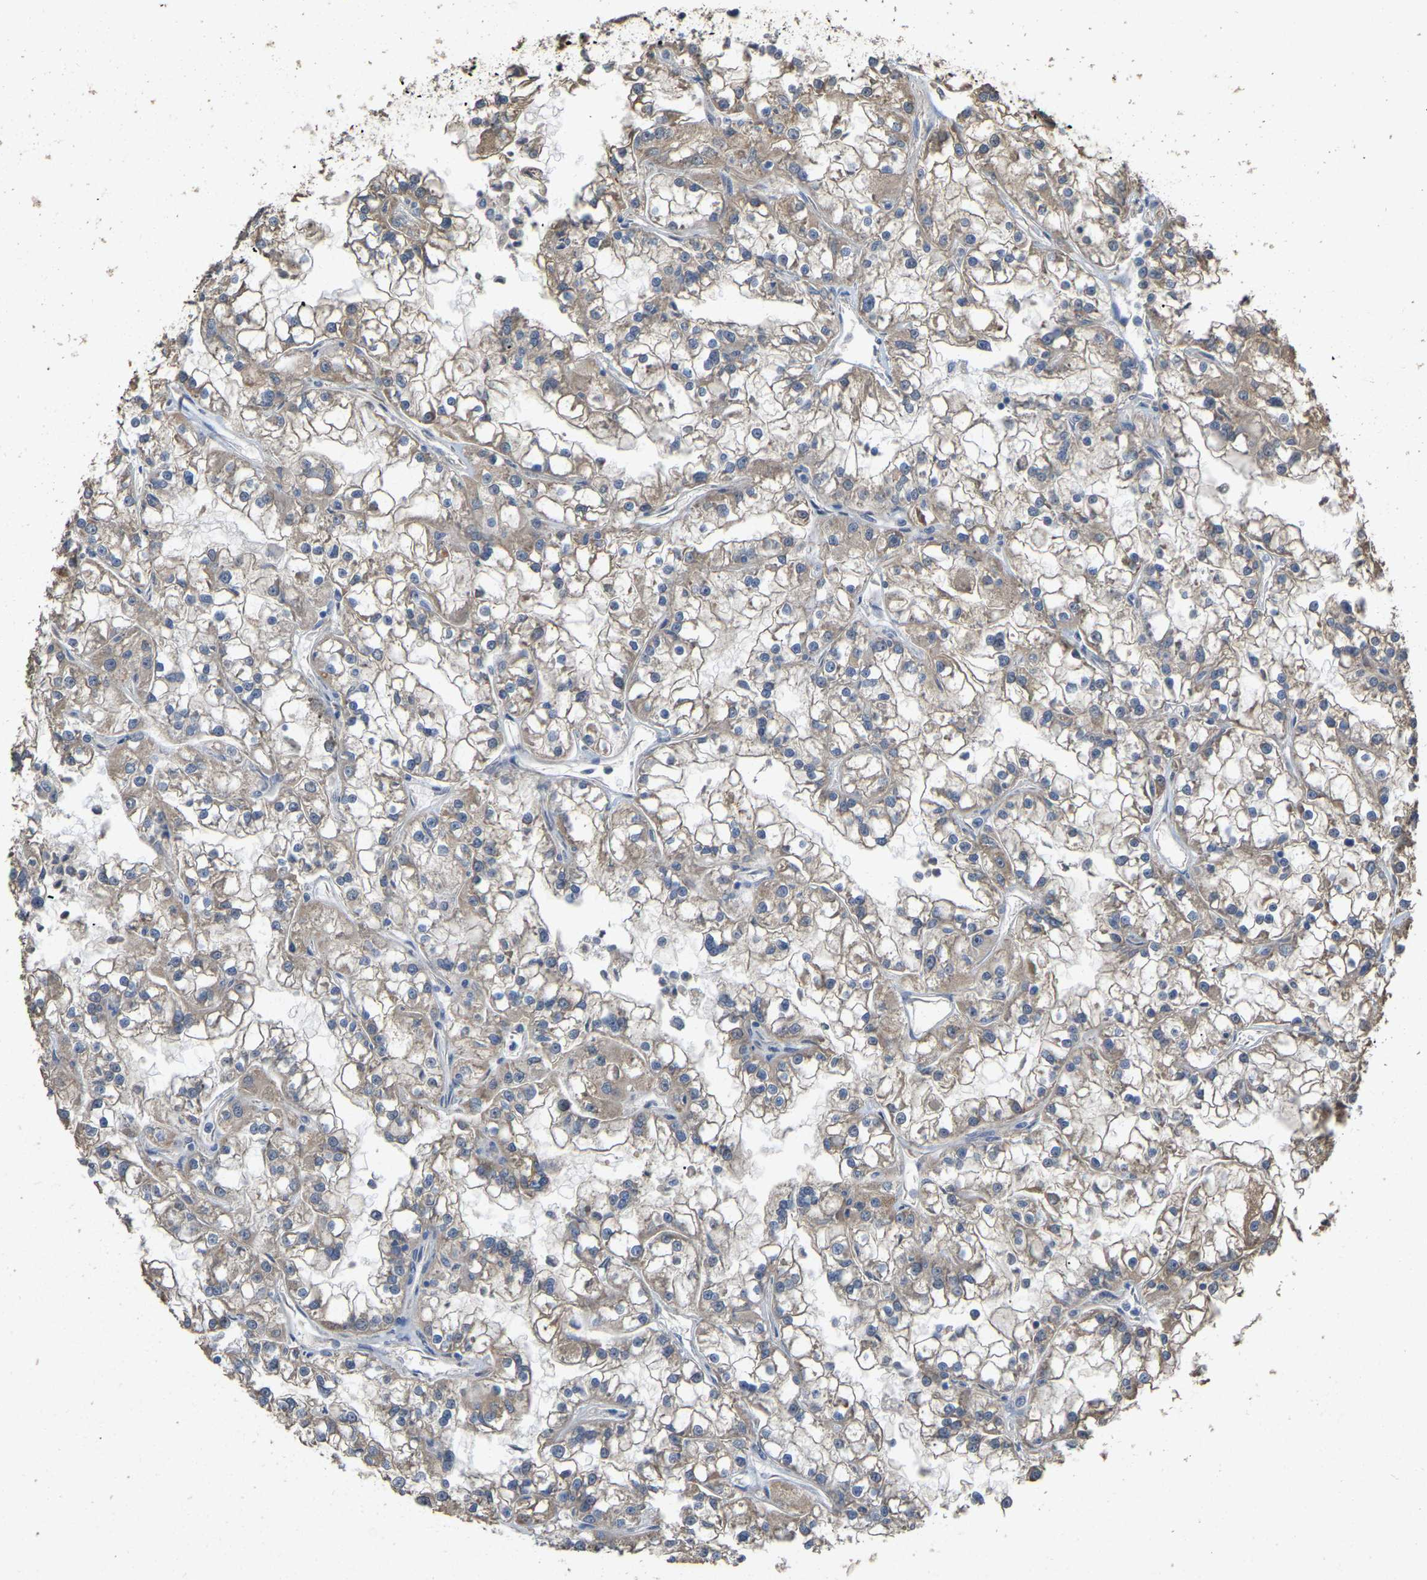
{"staining": {"intensity": "weak", "quantity": ">75%", "location": "cytoplasmic/membranous"}, "tissue": "renal cancer", "cell_type": "Tumor cells", "image_type": "cancer", "snomed": [{"axis": "morphology", "description": "Adenocarcinoma, NOS"}, {"axis": "topography", "description": "Kidney"}], "caption": "A high-resolution micrograph shows immunohistochemistry staining of renal adenocarcinoma, which demonstrates weak cytoplasmic/membranous staining in approximately >75% of tumor cells.", "gene": "NCS1", "patient": {"sex": "female", "age": 52}}